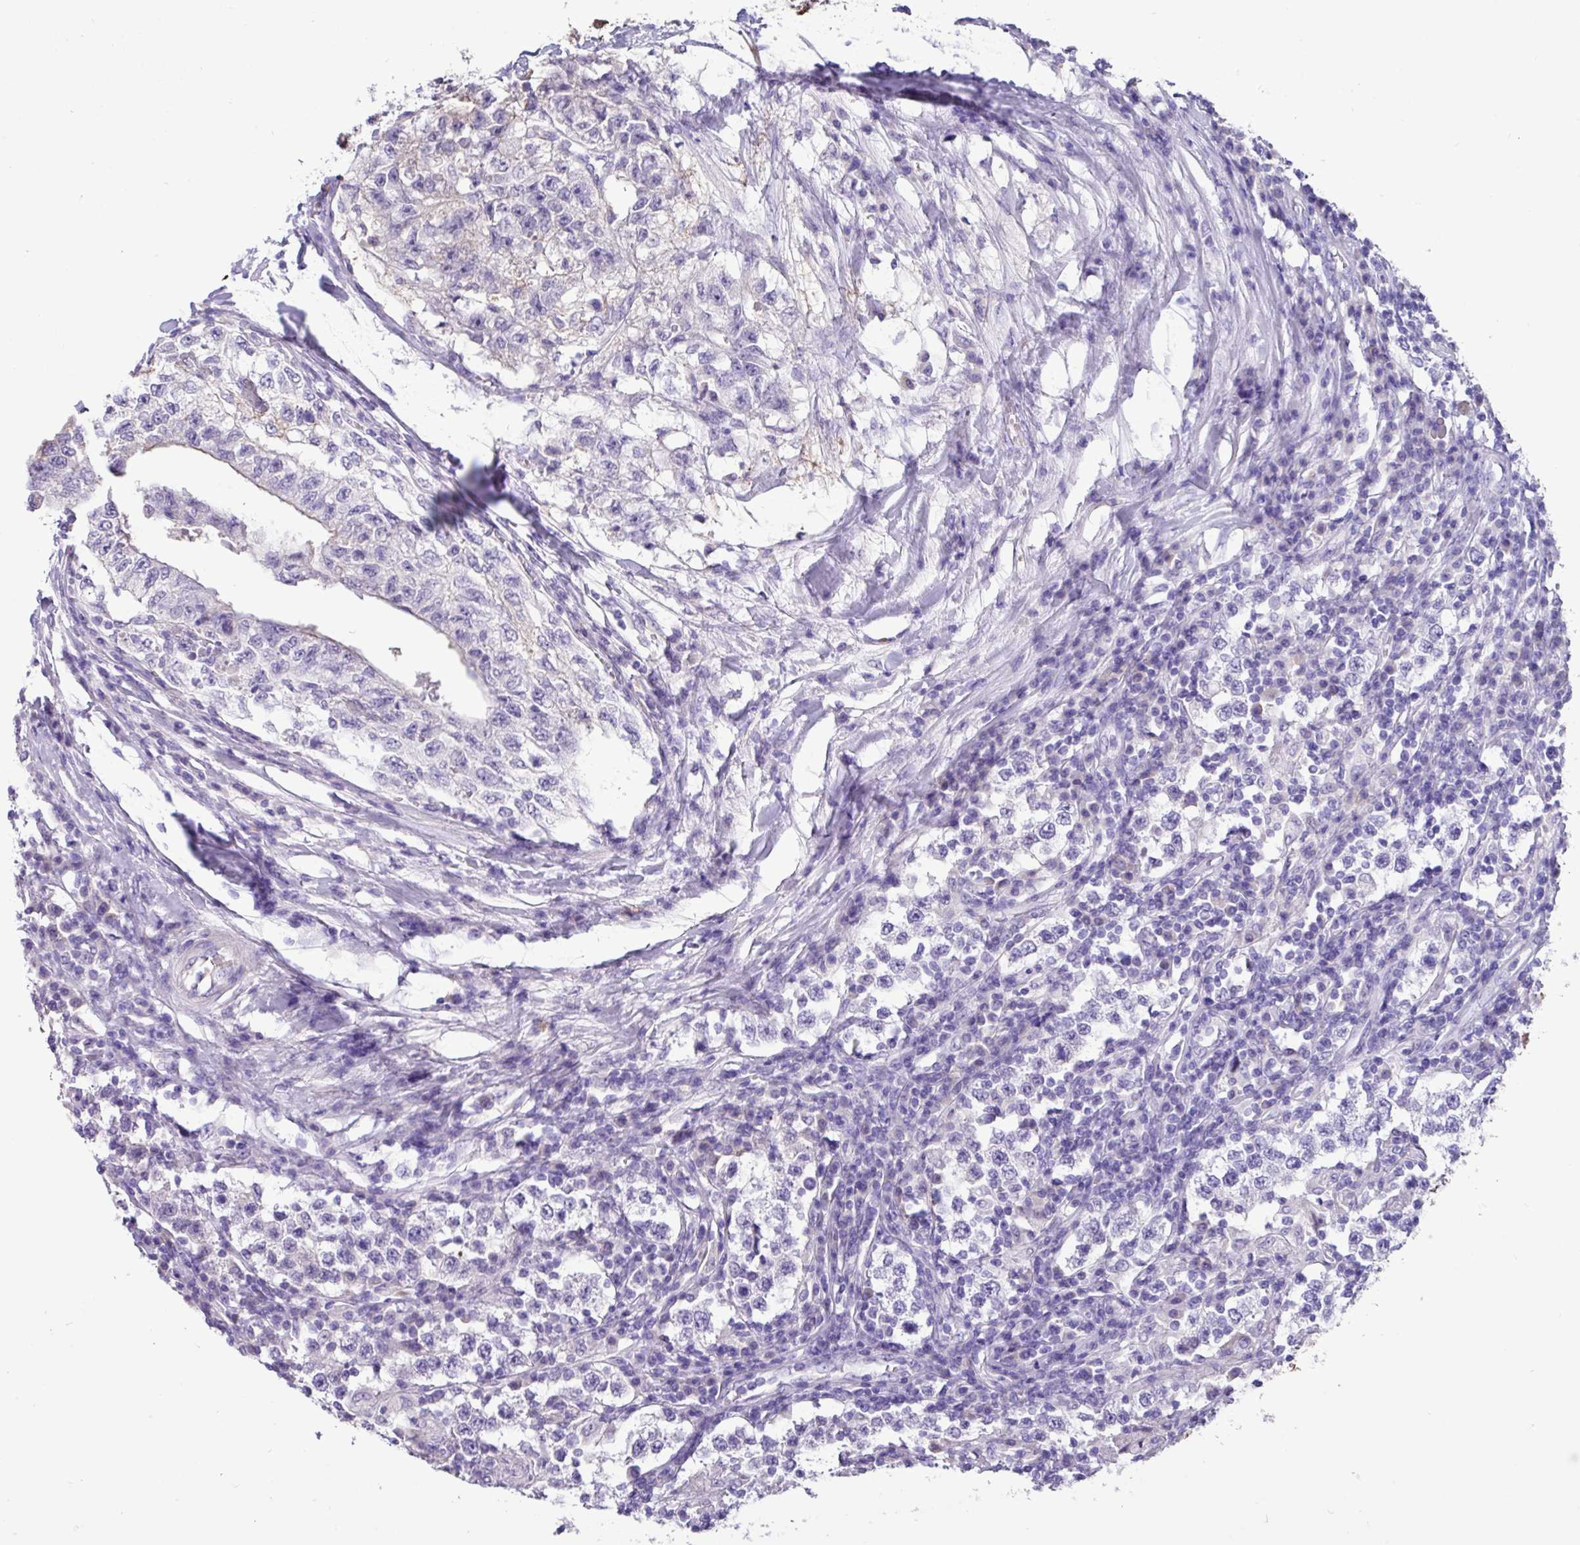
{"staining": {"intensity": "negative", "quantity": "none", "location": "none"}, "tissue": "testis cancer", "cell_type": "Tumor cells", "image_type": "cancer", "snomed": [{"axis": "morphology", "description": "Seminoma, NOS"}, {"axis": "morphology", "description": "Carcinoma, Embryonal, NOS"}, {"axis": "topography", "description": "Testis"}], "caption": "Immunohistochemistry micrograph of human testis cancer (embryonal carcinoma) stained for a protein (brown), which demonstrates no positivity in tumor cells.", "gene": "EPCAM", "patient": {"sex": "male", "age": 41}}